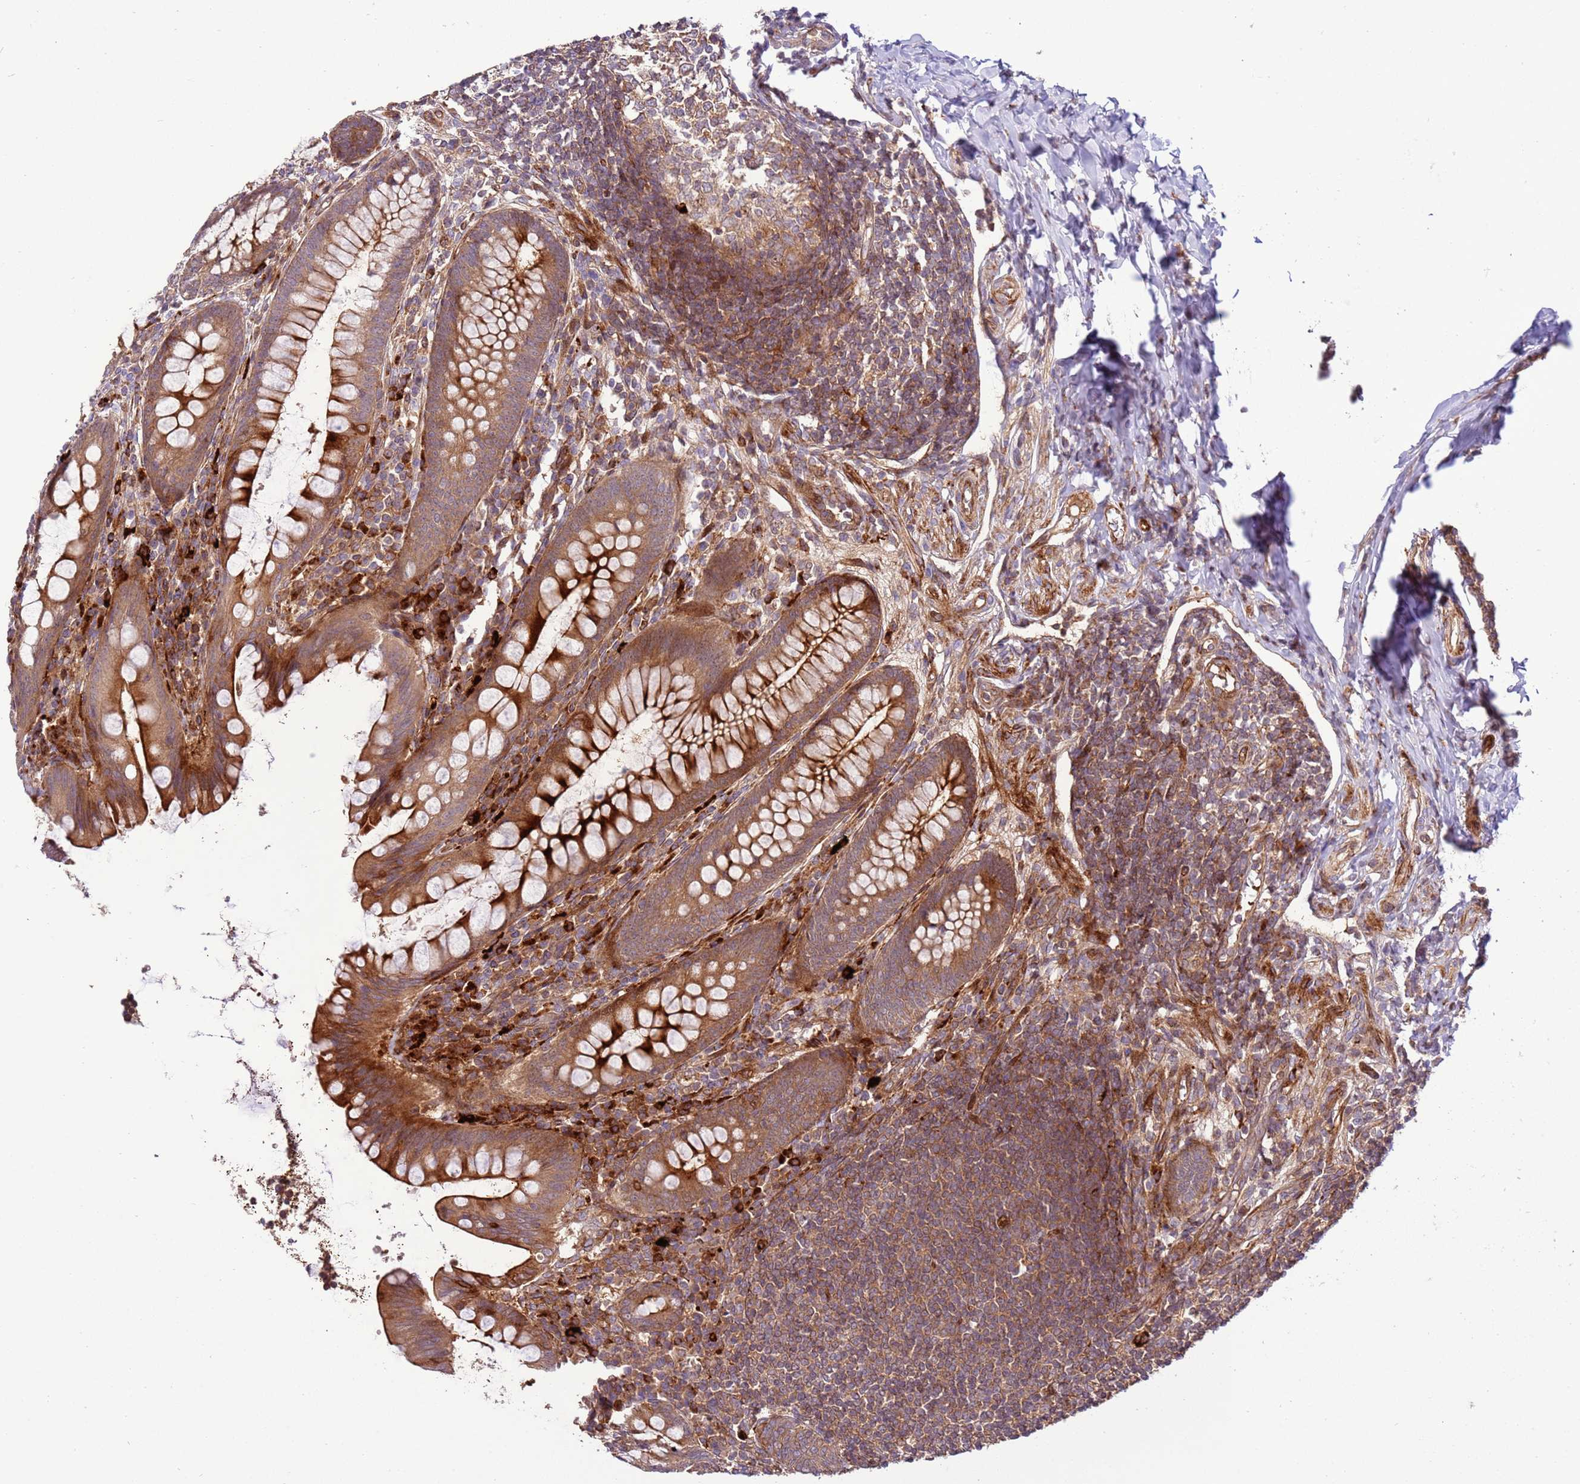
{"staining": {"intensity": "strong", "quantity": ">75%", "location": "cytoplasmic/membranous"}, "tissue": "appendix", "cell_type": "Glandular cells", "image_type": "normal", "snomed": [{"axis": "morphology", "description": "Normal tissue, NOS"}, {"axis": "topography", "description": "Appendix"}], "caption": "Protein expression analysis of unremarkable human appendix reveals strong cytoplasmic/membranous staining in about >75% of glandular cells.", "gene": "ZNF624", "patient": {"sex": "female", "age": 33}}